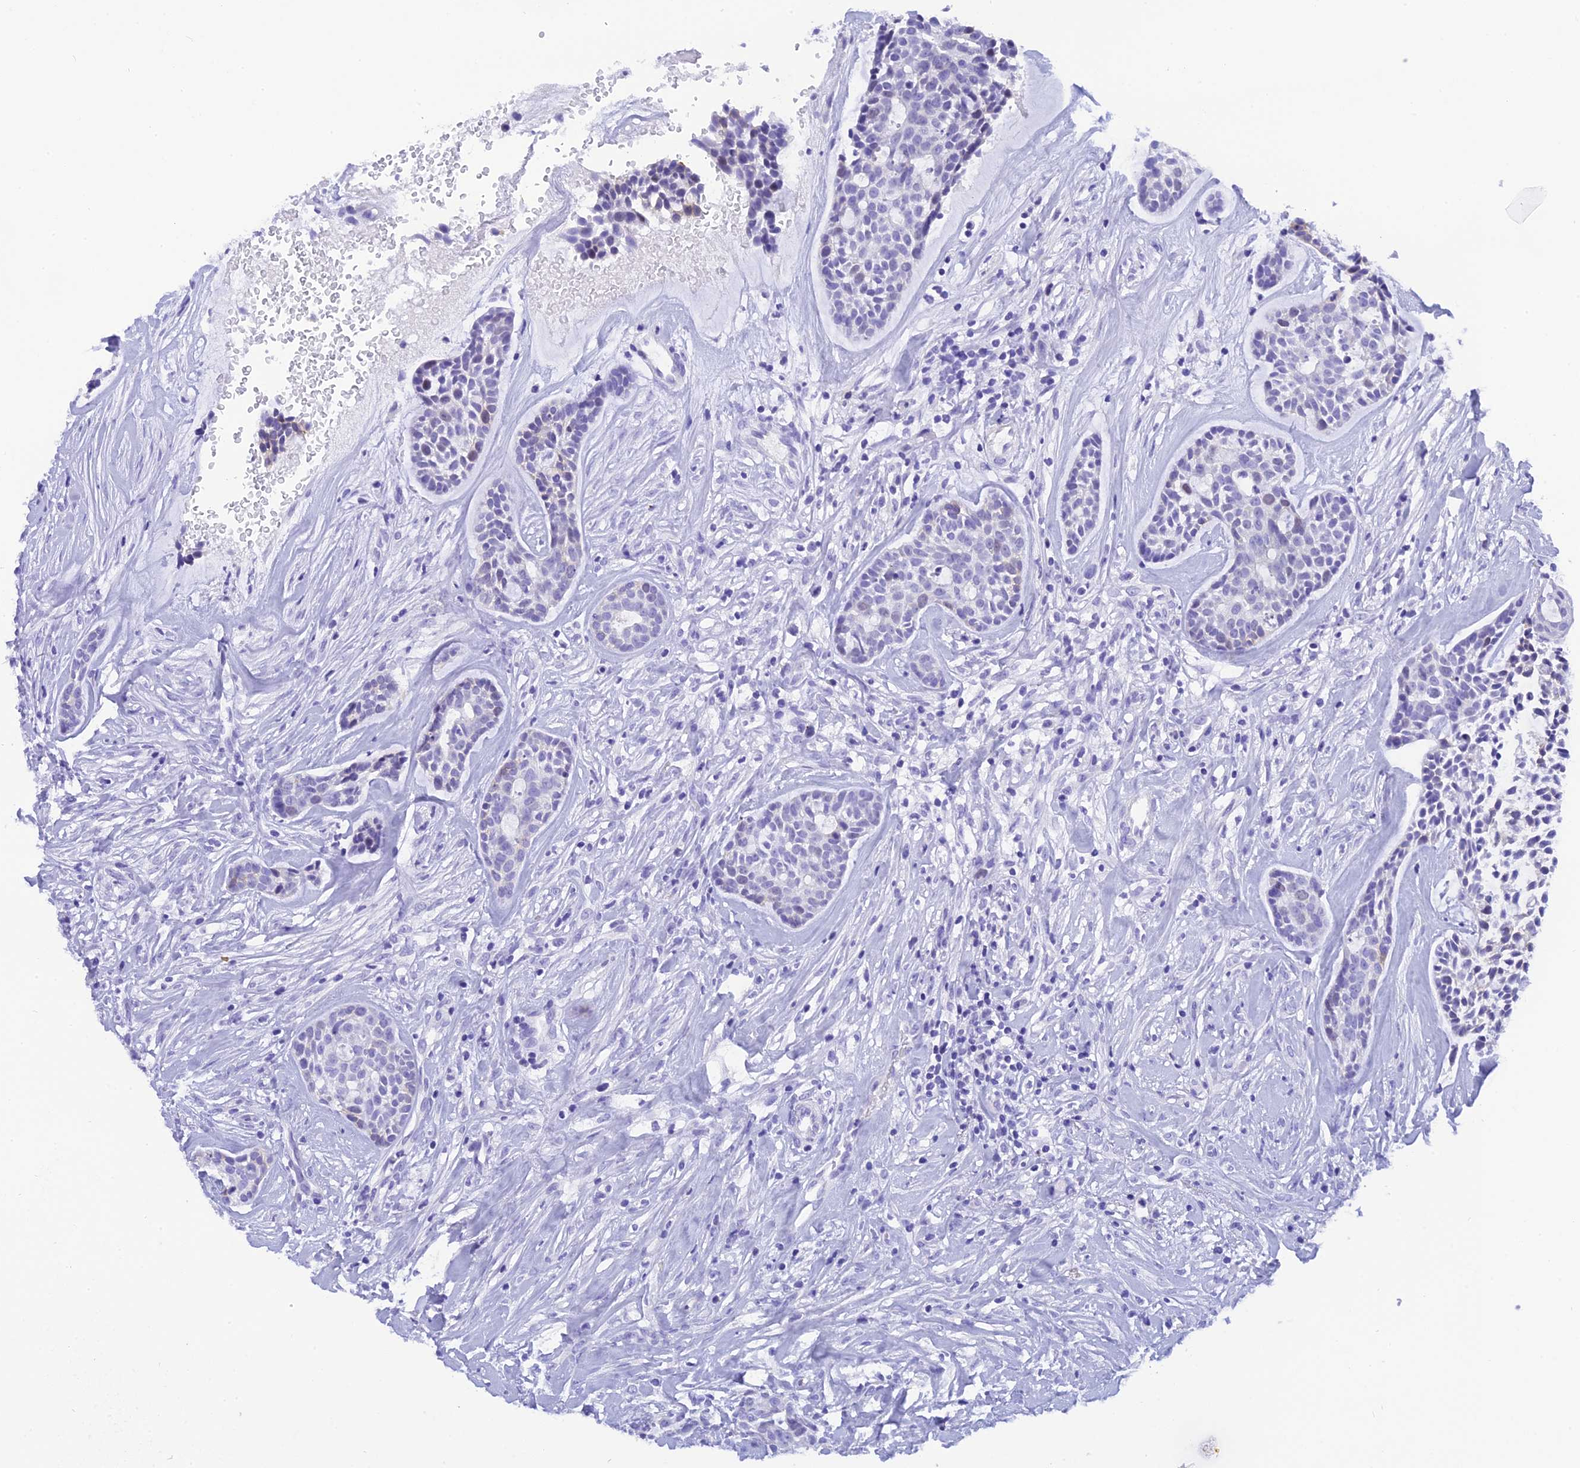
{"staining": {"intensity": "negative", "quantity": "none", "location": "none"}, "tissue": "head and neck cancer", "cell_type": "Tumor cells", "image_type": "cancer", "snomed": [{"axis": "morphology", "description": "Normal tissue, NOS"}, {"axis": "morphology", "description": "Adenocarcinoma, NOS"}, {"axis": "topography", "description": "Subcutis"}, {"axis": "topography", "description": "Nasopharynx"}, {"axis": "topography", "description": "Head-Neck"}], "caption": "Head and neck adenocarcinoma was stained to show a protein in brown. There is no significant expression in tumor cells.", "gene": "KDELR3", "patient": {"sex": "female", "age": 73}}